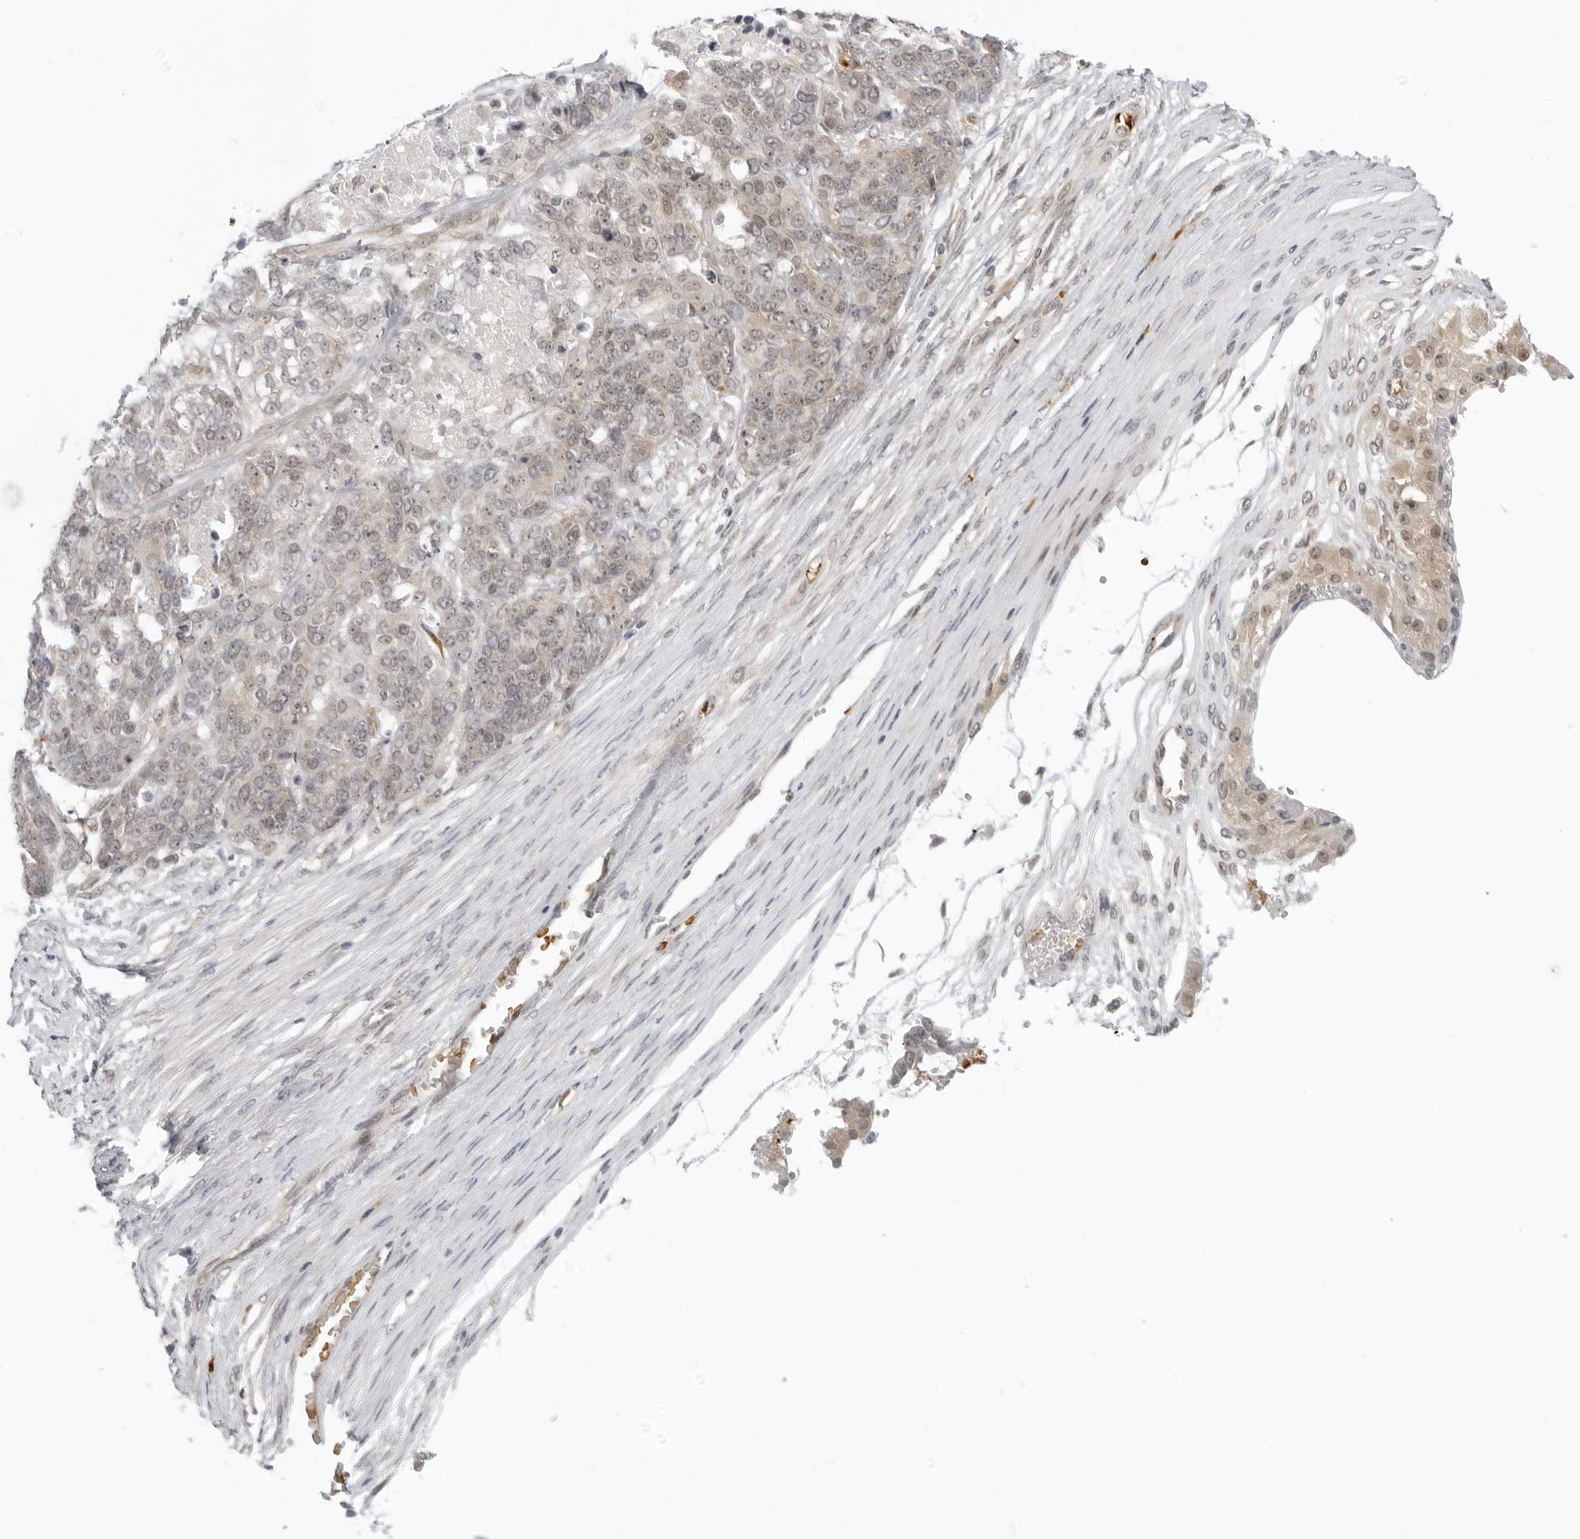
{"staining": {"intensity": "weak", "quantity": "<25%", "location": "nuclear"}, "tissue": "ovarian cancer", "cell_type": "Tumor cells", "image_type": "cancer", "snomed": [{"axis": "morphology", "description": "Cystadenocarcinoma, serous, NOS"}, {"axis": "topography", "description": "Ovary"}], "caption": "IHC image of neoplastic tissue: ovarian cancer (serous cystadenocarcinoma) stained with DAB (3,3'-diaminobenzidine) exhibits no significant protein staining in tumor cells.", "gene": "SUGCT", "patient": {"sex": "female", "age": 44}}